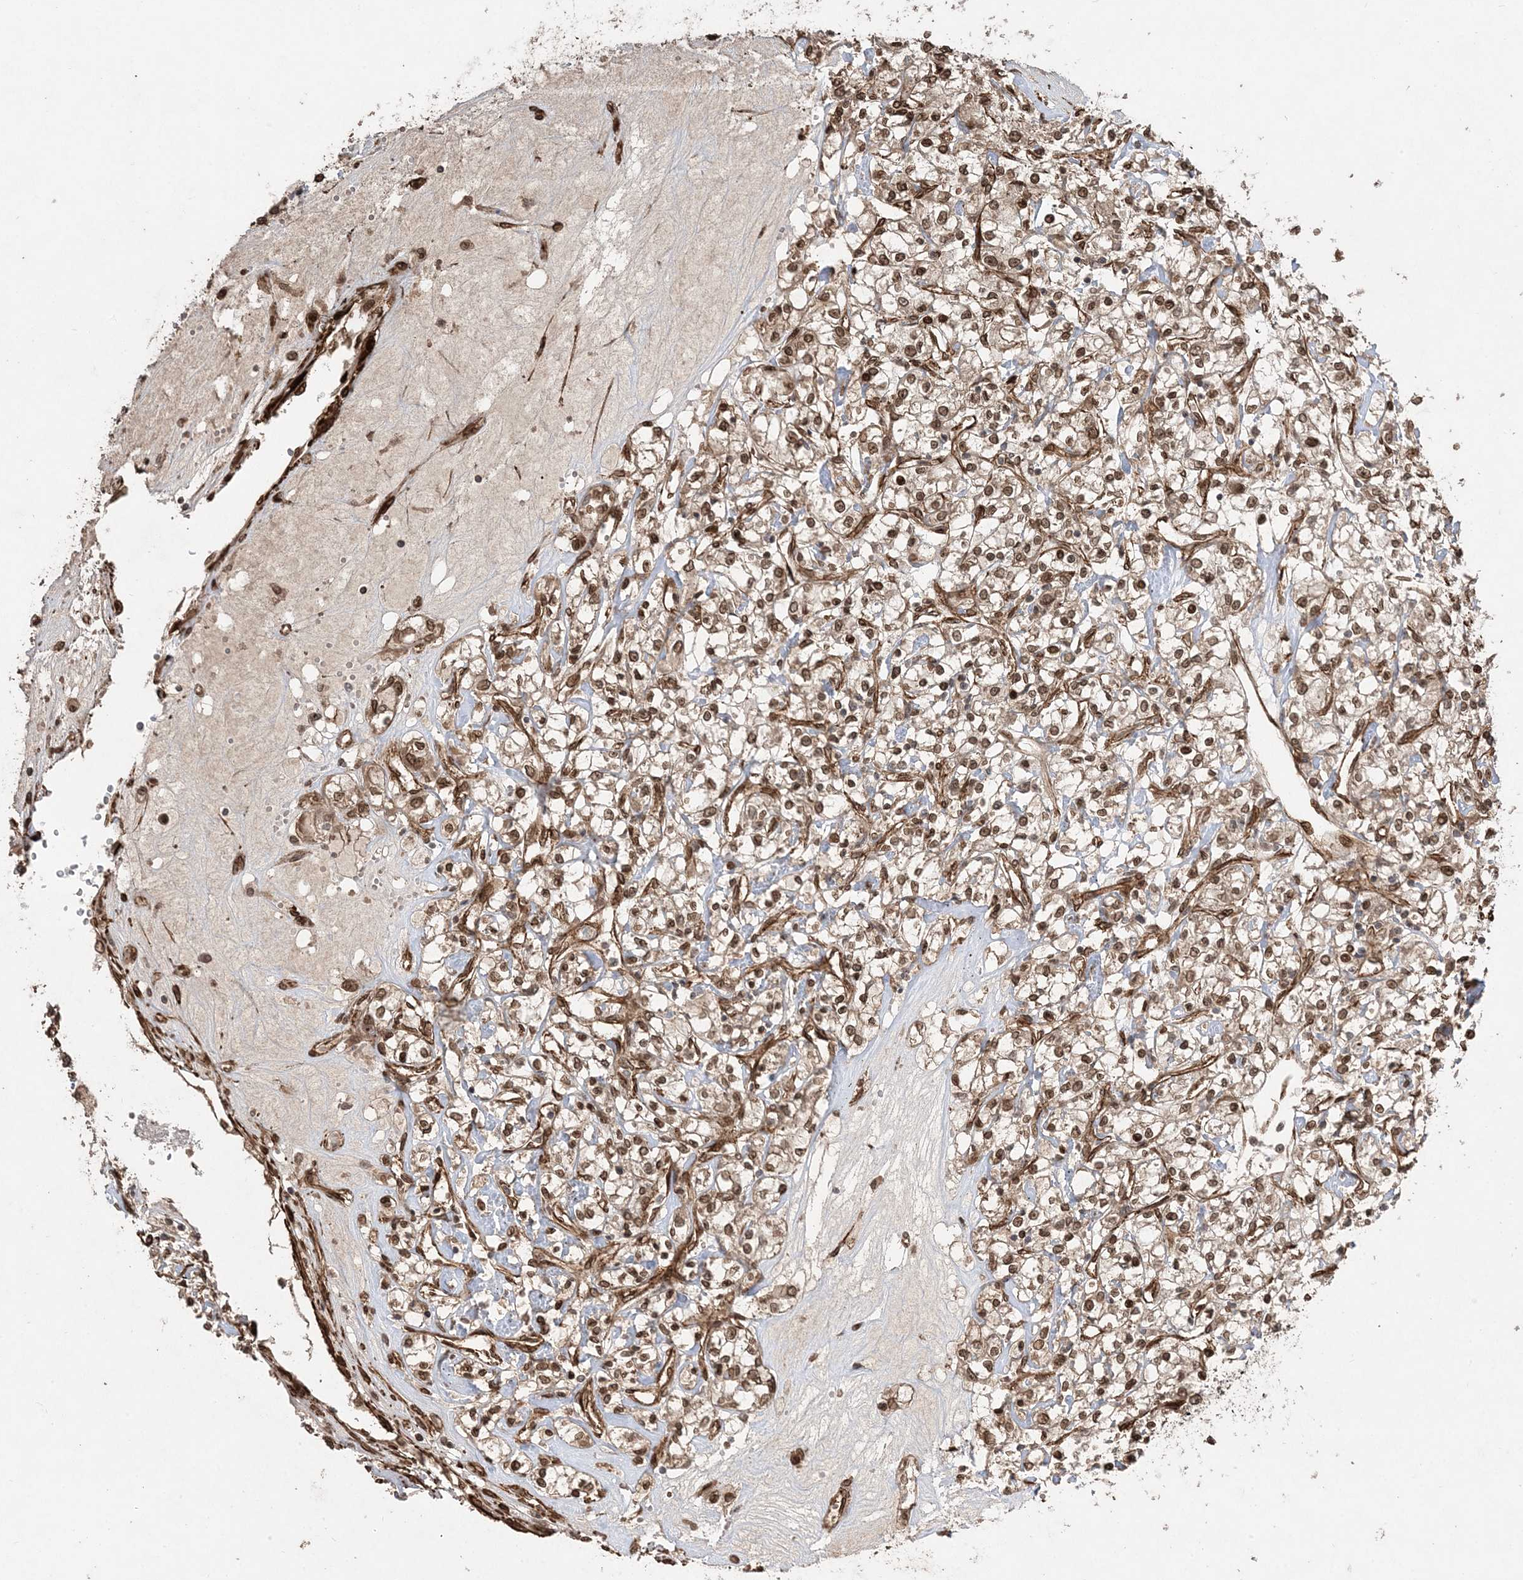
{"staining": {"intensity": "moderate", "quantity": ">75%", "location": "cytoplasmic/membranous,nuclear"}, "tissue": "renal cancer", "cell_type": "Tumor cells", "image_type": "cancer", "snomed": [{"axis": "morphology", "description": "Adenocarcinoma, NOS"}, {"axis": "topography", "description": "Kidney"}], "caption": "This micrograph demonstrates immunohistochemistry staining of human renal cancer (adenocarcinoma), with medium moderate cytoplasmic/membranous and nuclear expression in about >75% of tumor cells.", "gene": "ETAA1", "patient": {"sex": "female", "age": 59}}